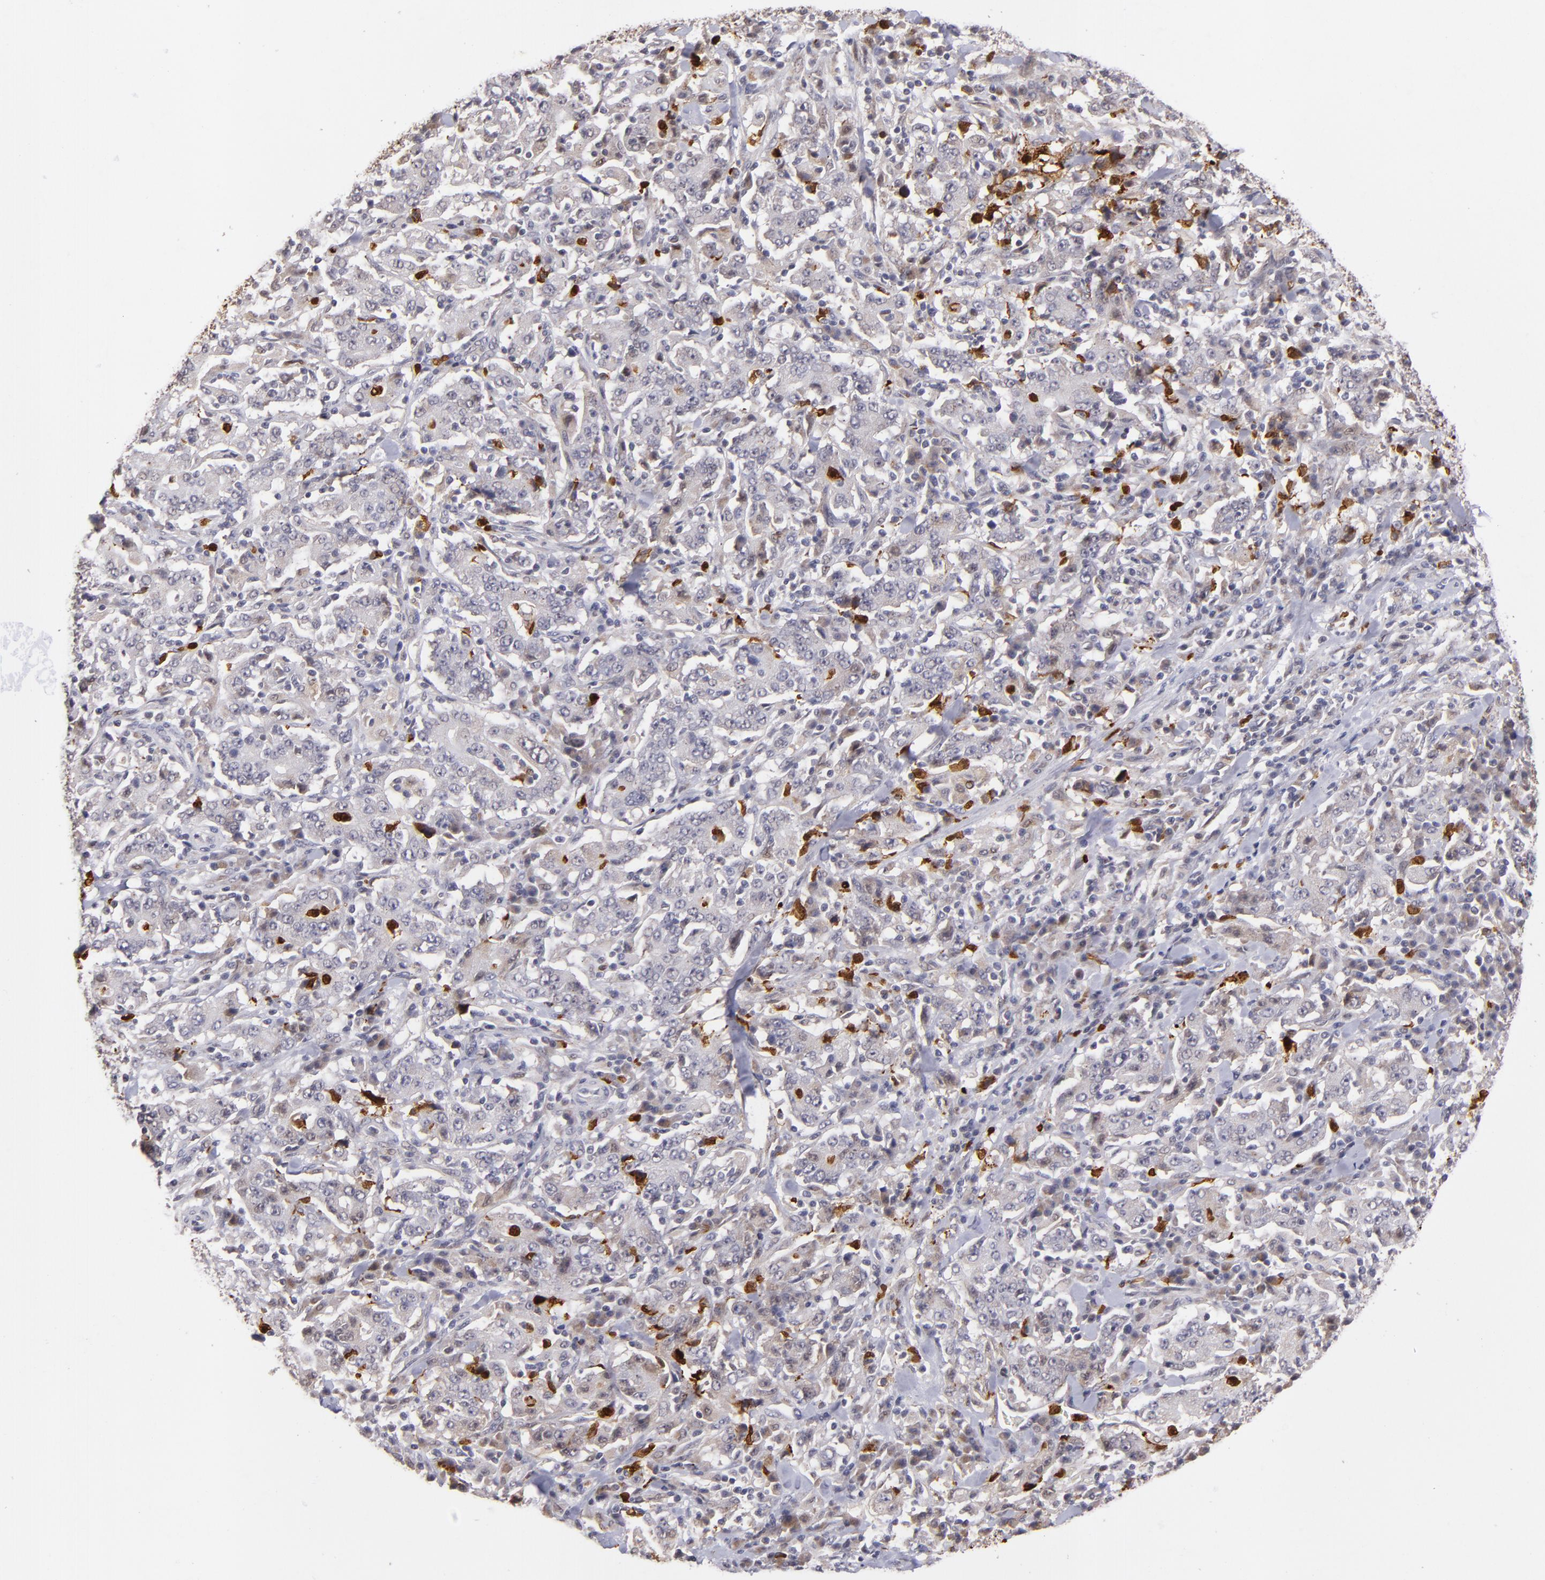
{"staining": {"intensity": "weak", "quantity": "25%-75%", "location": "cytoplasmic/membranous,nuclear"}, "tissue": "stomach cancer", "cell_type": "Tumor cells", "image_type": "cancer", "snomed": [{"axis": "morphology", "description": "Normal tissue, NOS"}, {"axis": "morphology", "description": "Adenocarcinoma, NOS"}, {"axis": "topography", "description": "Stomach, upper"}, {"axis": "topography", "description": "Stomach"}], "caption": "Immunohistochemical staining of stomach adenocarcinoma demonstrates low levels of weak cytoplasmic/membranous and nuclear staining in about 25%-75% of tumor cells. Using DAB (brown) and hematoxylin (blue) stains, captured at high magnification using brightfield microscopy.", "gene": "RXRG", "patient": {"sex": "male", "age": 59}}